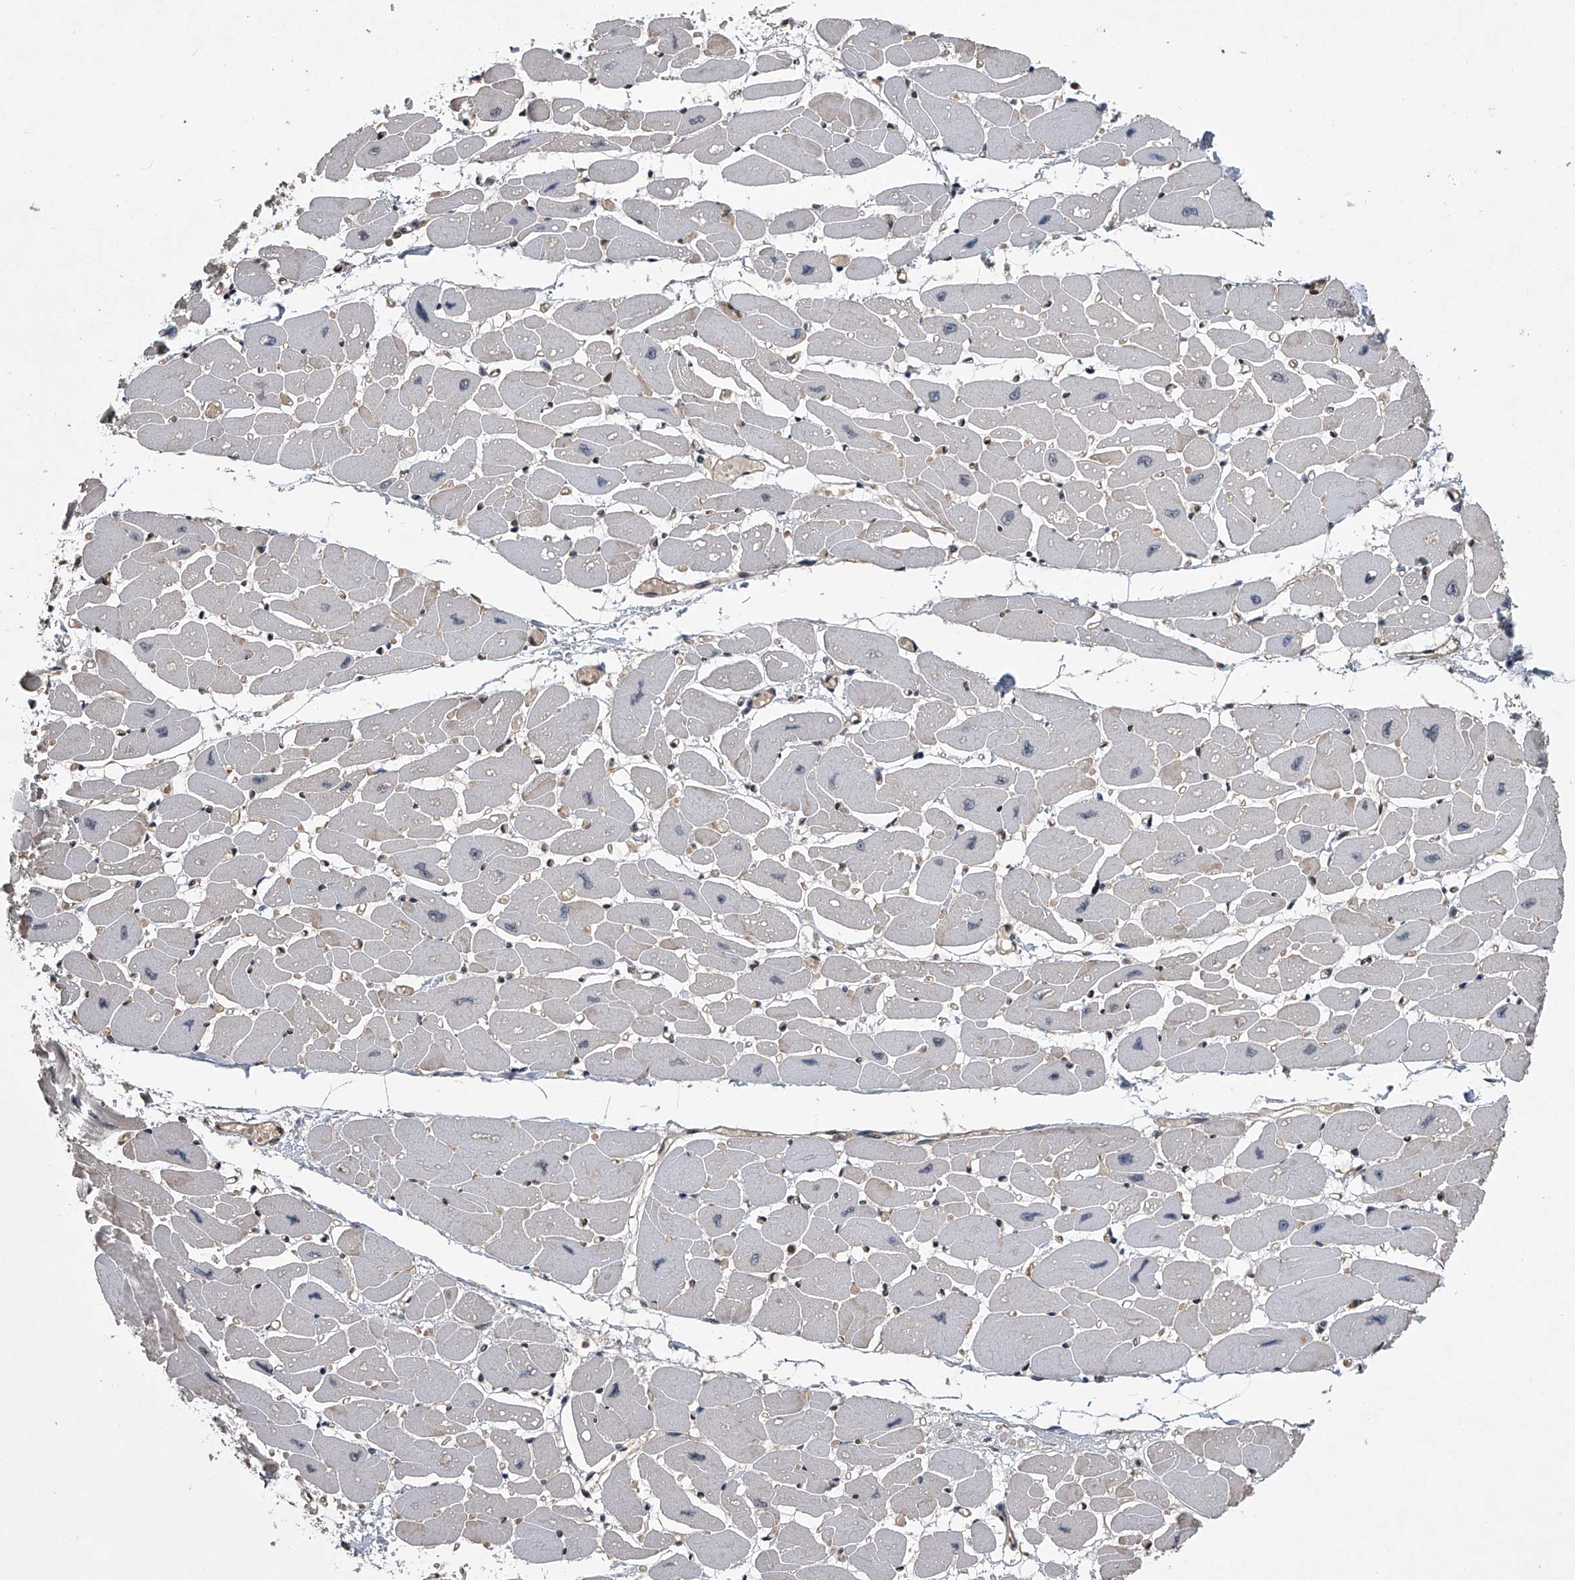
{"staining": {"intensity": "weak", "quantity": "<25%", "location": "cytoplasmic/membranous"}, "tissue": "heart muscle", "cell_type": "Cardiomyocytes", "image_type": "normal", "snomed": [{"axis": "morphology", "description": "Normal tissue, NOS"}, {"axis": "topography", "description": "Heart"}], "caption": "DAB immunohistochemical staining of normal heart muscle reveals no significant positivity in cardiomyocytes.", "gene": "TSNAX", "patient": {"sex": "female", "age": 54}}